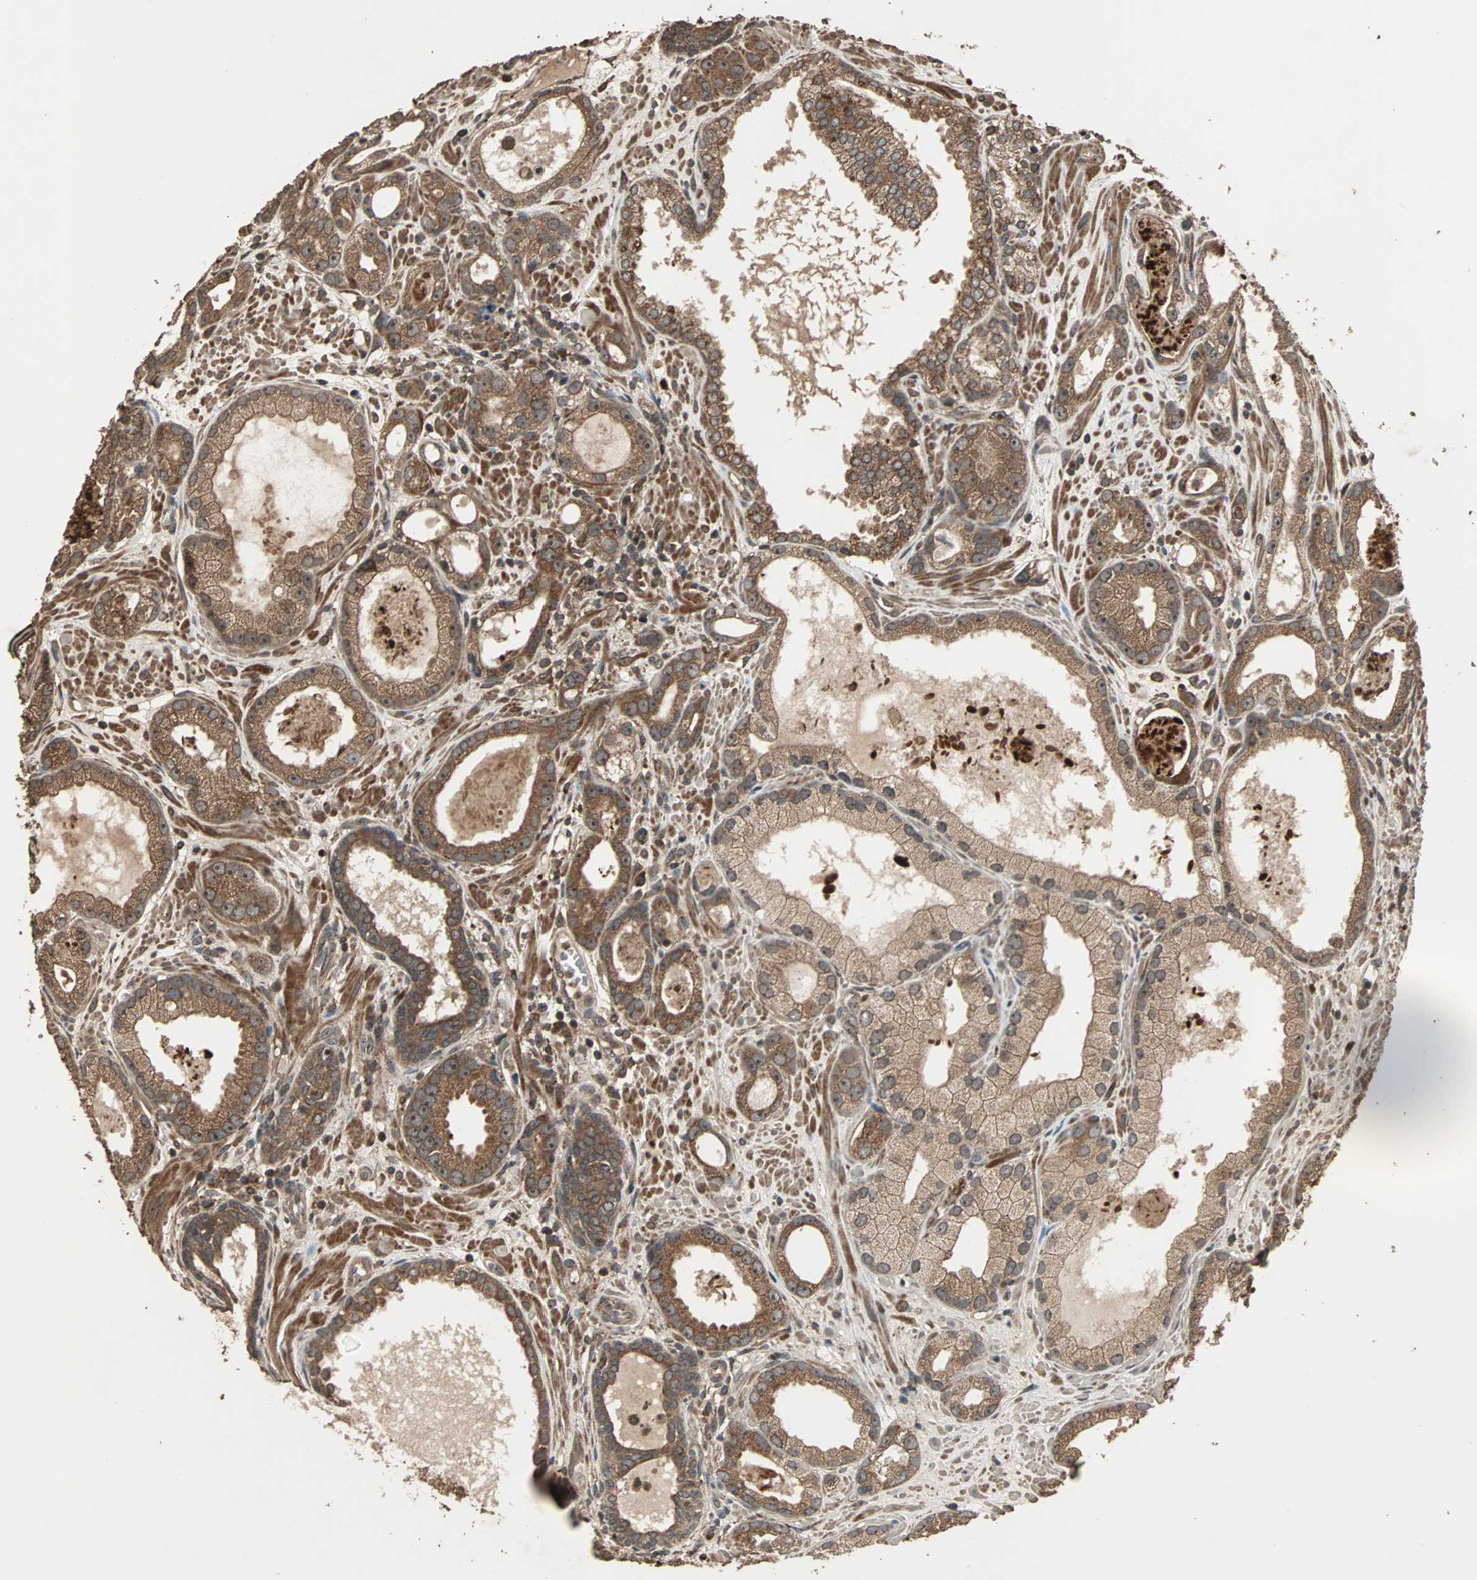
{"staining": {"intensity": "strong", "quantity": ">75%", "location": "cytoplasmic/membranous"}, "tissue": "prostate cancer", "cell_type": "Tumor cells", "image_type": "cancer", "snomed": [{"axis": "morphology", "description": "Adenocarcinoma, Low grade"}, {"axis": "topography", "description": "Prostate"}], "caption": "Brown immunohistochemical staining in human low-grade adenocarcinoma (prostate) demonstrates strong cytoplasmic/membranous staining in about >75% of tumor cells.", "gene": "LAMTOR5", "patient": {"sex": "male", "age": 57}}